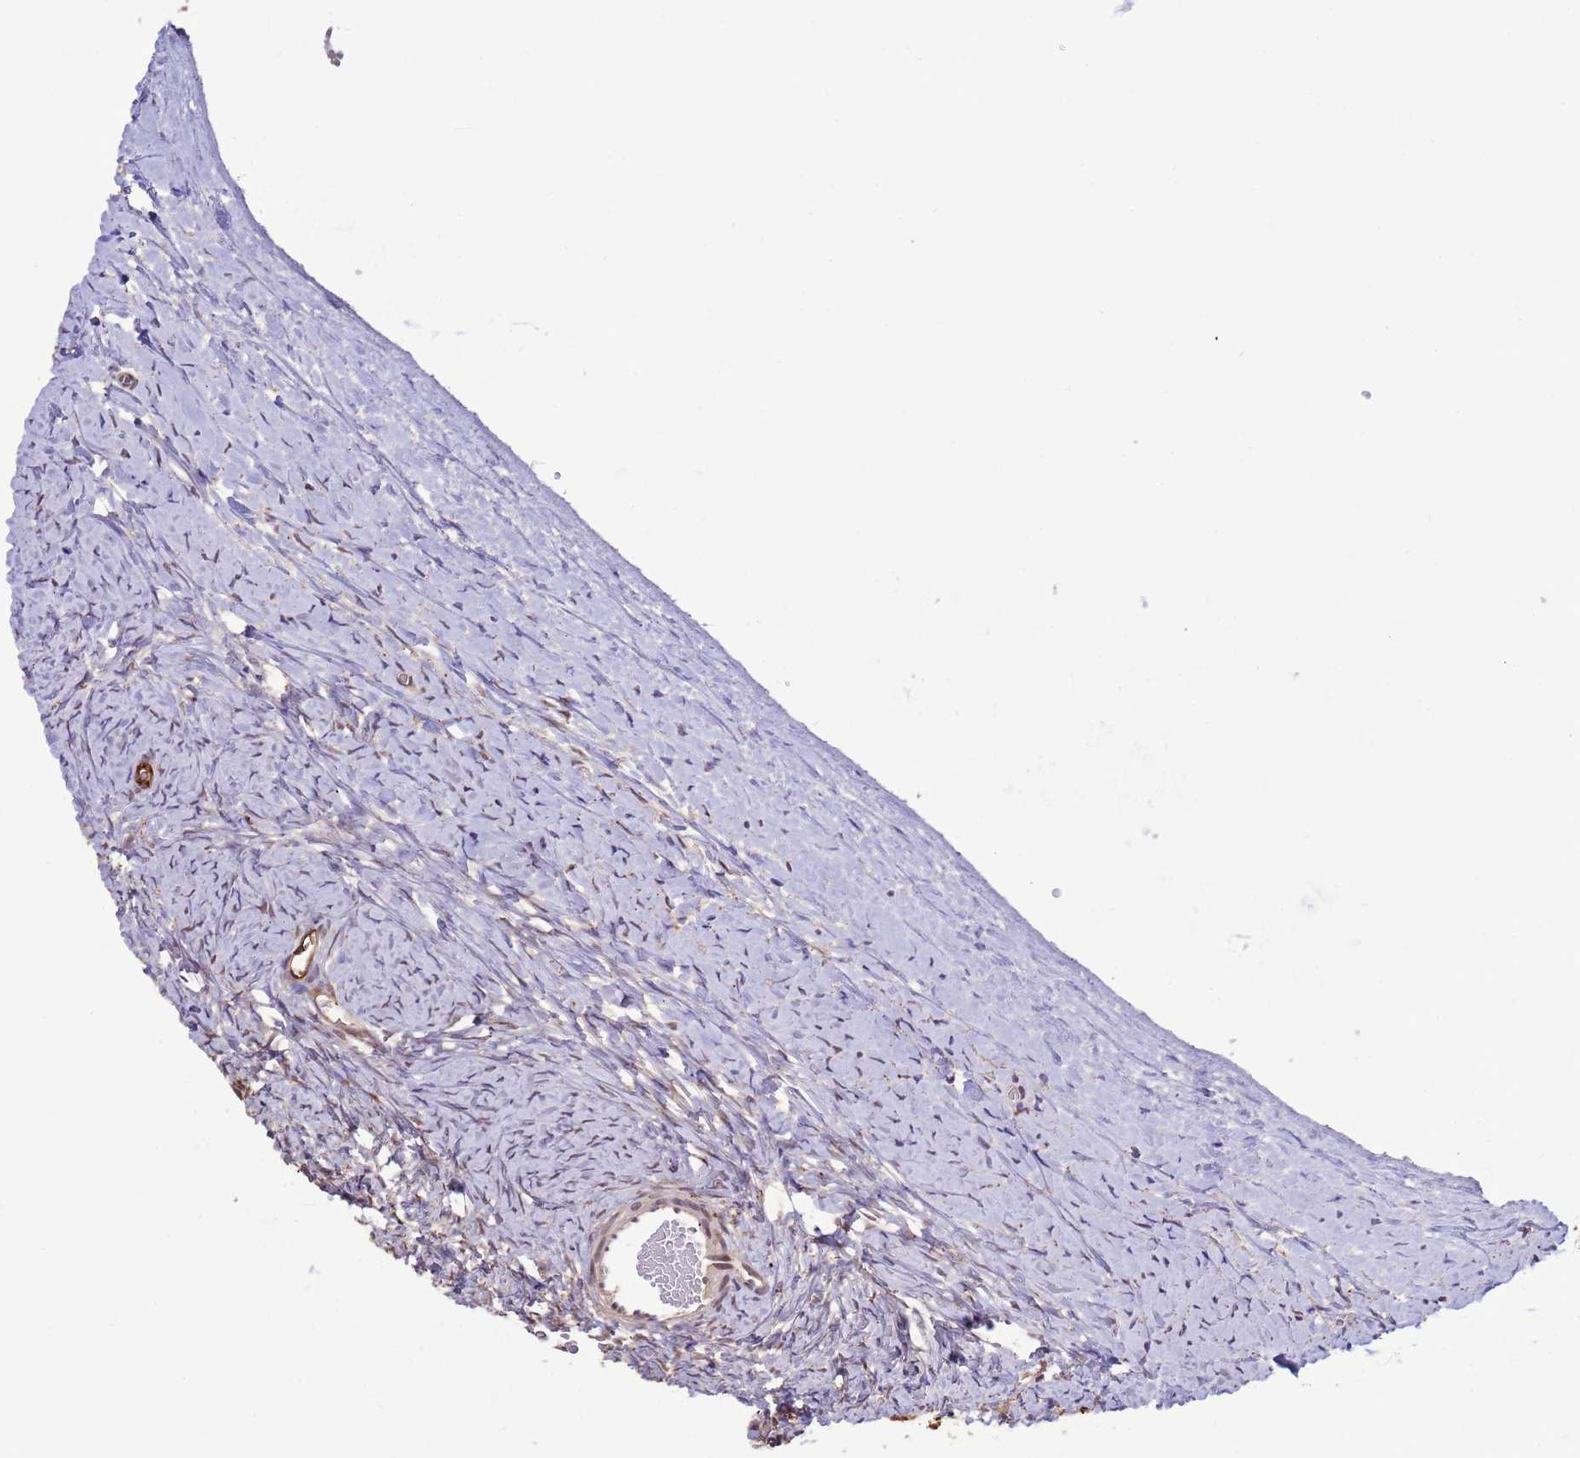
{"staining": {"intensity": "moderate", "quantity": ">75%", "location": "nuclear"}, "tissue": "ovary", "cell_type": "Ovarian stroma cells", "image_type": "normal", "snomed": [{"axis": "morphology", "description": "Normal tissue, NOS"}, {"axis": "morphology", "description": "Developmental malformation"}, {"axis": "topography", "description": "Ovary"}], "caption": "An immunohistochemistry (IHC) histopathology image of unremarkable tissue is shown. Protein staining in brown highlights moderate nuclear positivity in ovary within ovarian stroma cells.", "gene": "ZBTB5", "patient": {"sex": "female", "age": 39}}